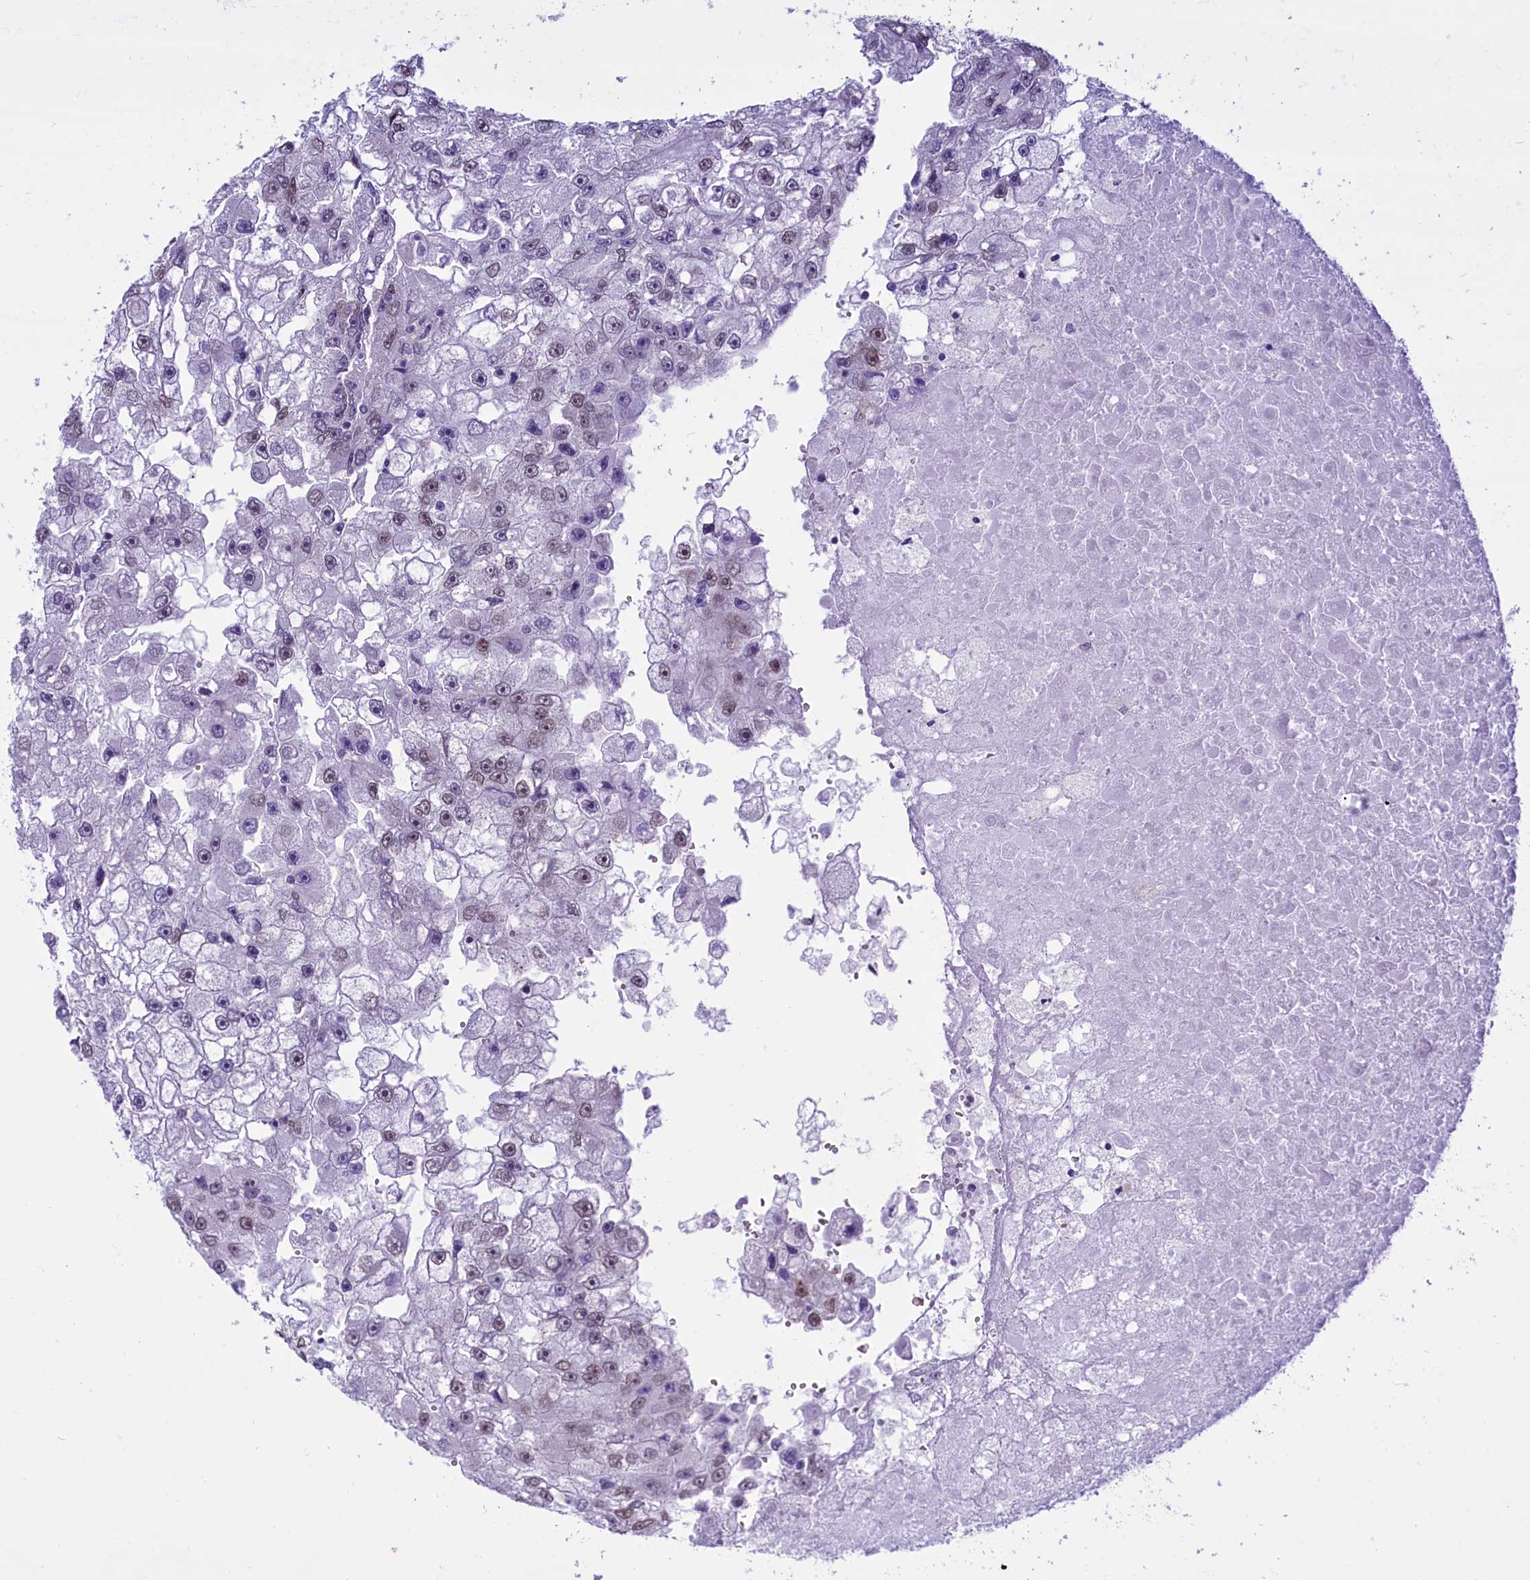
{"staining": {"intensity": "weak", "quantity": "<25%", "location": "nuclear"}, "tissue": "renal cancer", "cell_type": "Tumor cells", "image_type": "cancer", "snomed": [{"axis": "morphology", "description": "Adenocarcinoma, NOS"}, {"axis": "topography", "description": "Kidney"}], "caption": "DAB (3,3'-diaminobenzidine) immunohistochemical staining of renal cancer displays no significant expression in tumor cells.", "gene": "RPS6KB1", "patient": {"sex": "male", "age": 63}}